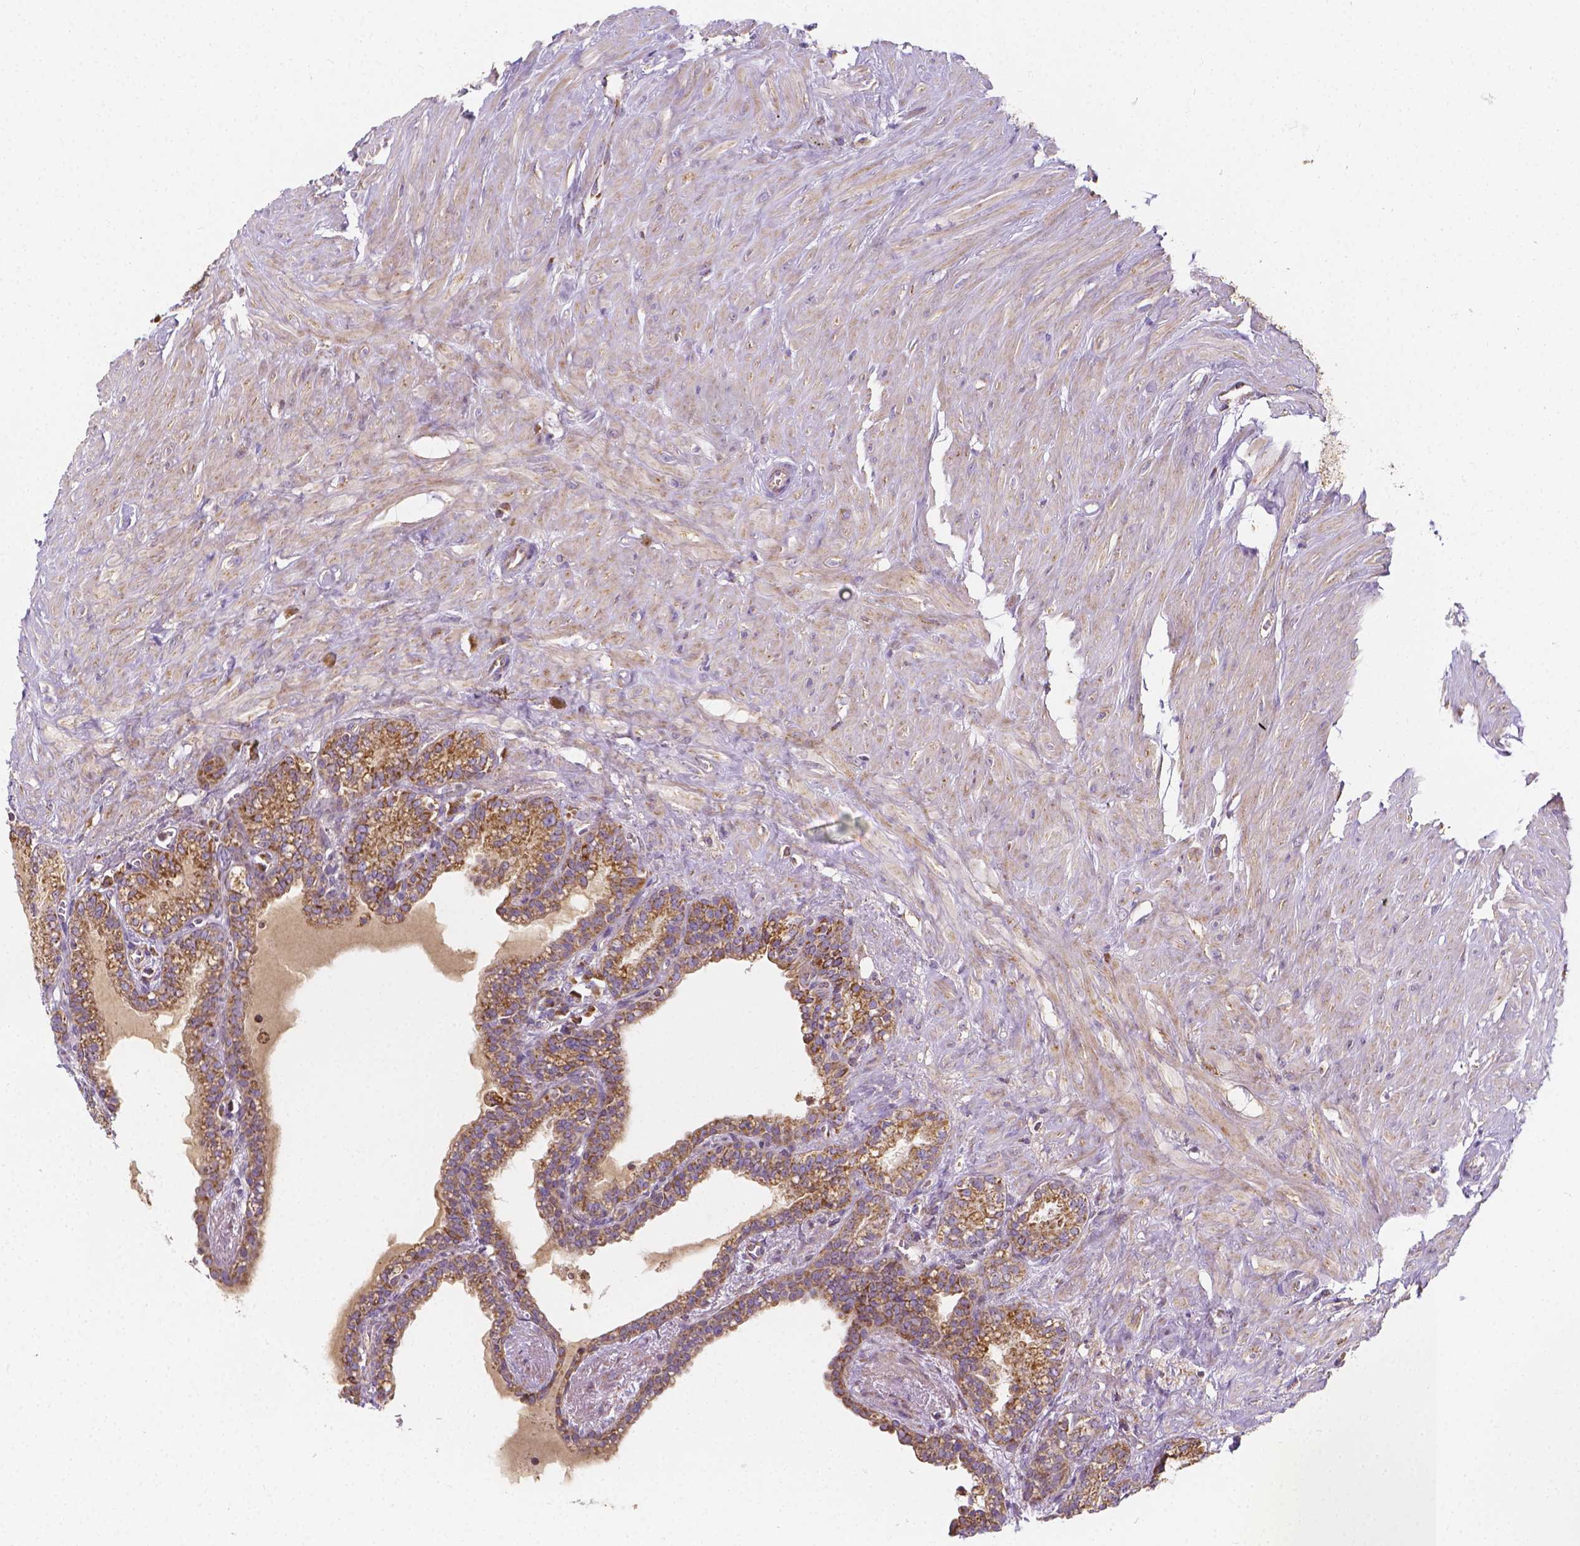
{"staining": {"intensity": "moderate", "quantity": ">75%", "location": "cytoplasmic/membranous"}, "tissue": "seminal vesicle", "cell_type": "Glandular cells", "image_type": "normal", "snomed": [{"axis": "morphology", "description": "Normal tissue, NOS"}, {"axis": "morphology", "description": "Urothelial carcinoma, NOS"}, {"axis": "topography", "description": "Urinary bladder"}, {"axis": "topography", "description": "Seminal veicle"}], "caption": "Seminal vesicle stained with DAB (3,3'-diaminobenzidine) IHC exhibits medium levels of moderate cytoplasmic/membranous positivity in approximately >75% of glandular cells. Nuclei are stained in blue.", "gene": "SNCAIP", "patient": {"sex": "male", "age": 76}}